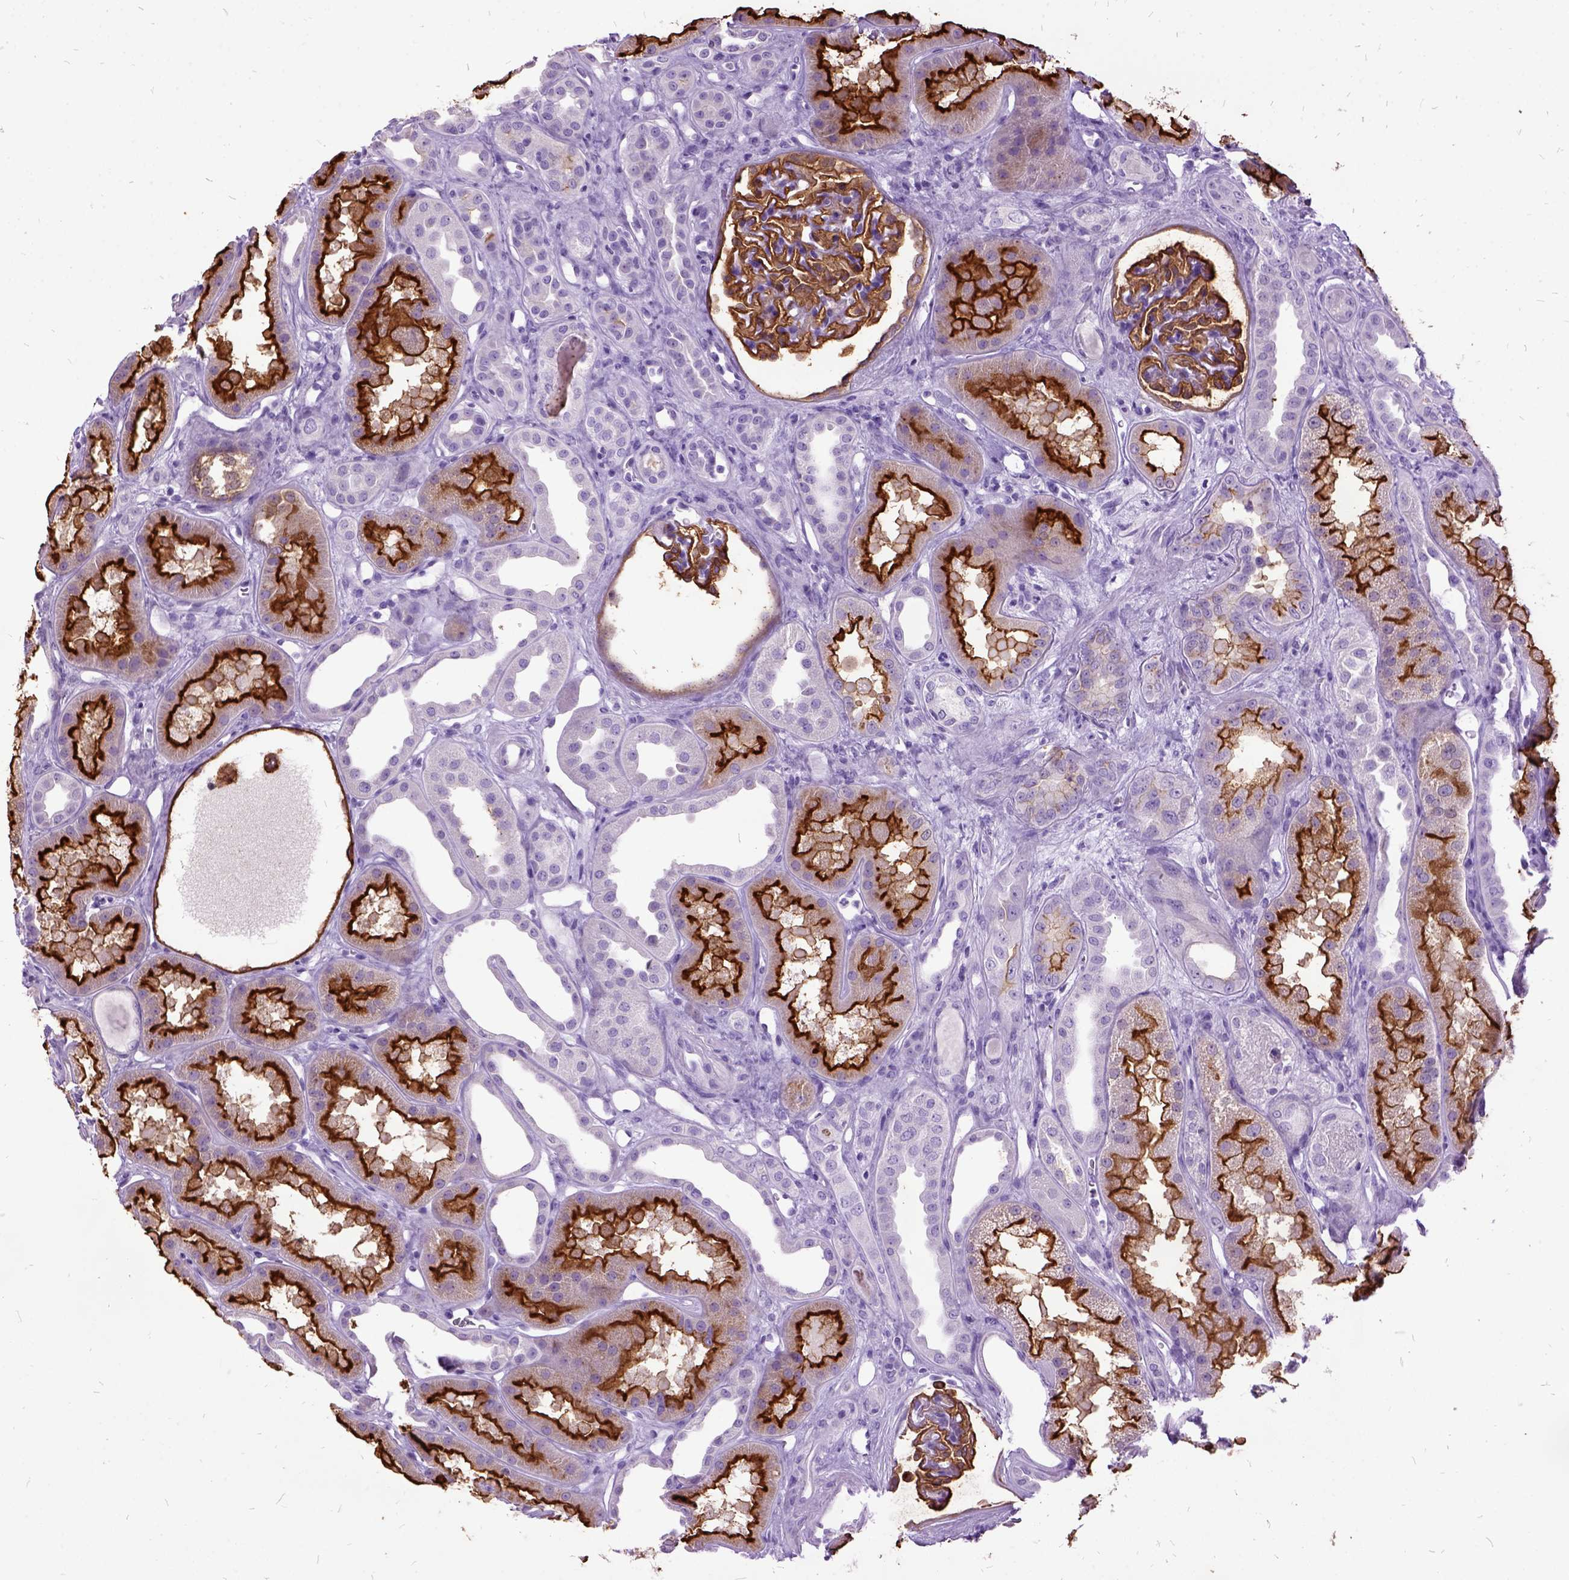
{"staining": {"intensity": "strong", "quantity": ">75%", "location": "cytoplasmic/membranous"}, "tissue": "kidney", "cell_type": "Cells in glomeruli", "image_type": "normal", "snomed": [{"axis": "morphology", "description": "Normal tissue, NOS"}, {"axis": "topography", "description": "Kidney"}], "caption": "This photomicrograph exhibits normal kidney stained with immunohistochemistry to label a protein in brown. The cytoplasmic/membranous of cells in glomeruli show strong positivity for the protein. Nuclei are counter-stained blue.", "gene": "MME", "patient": {"sex": "male", "age": 61}}